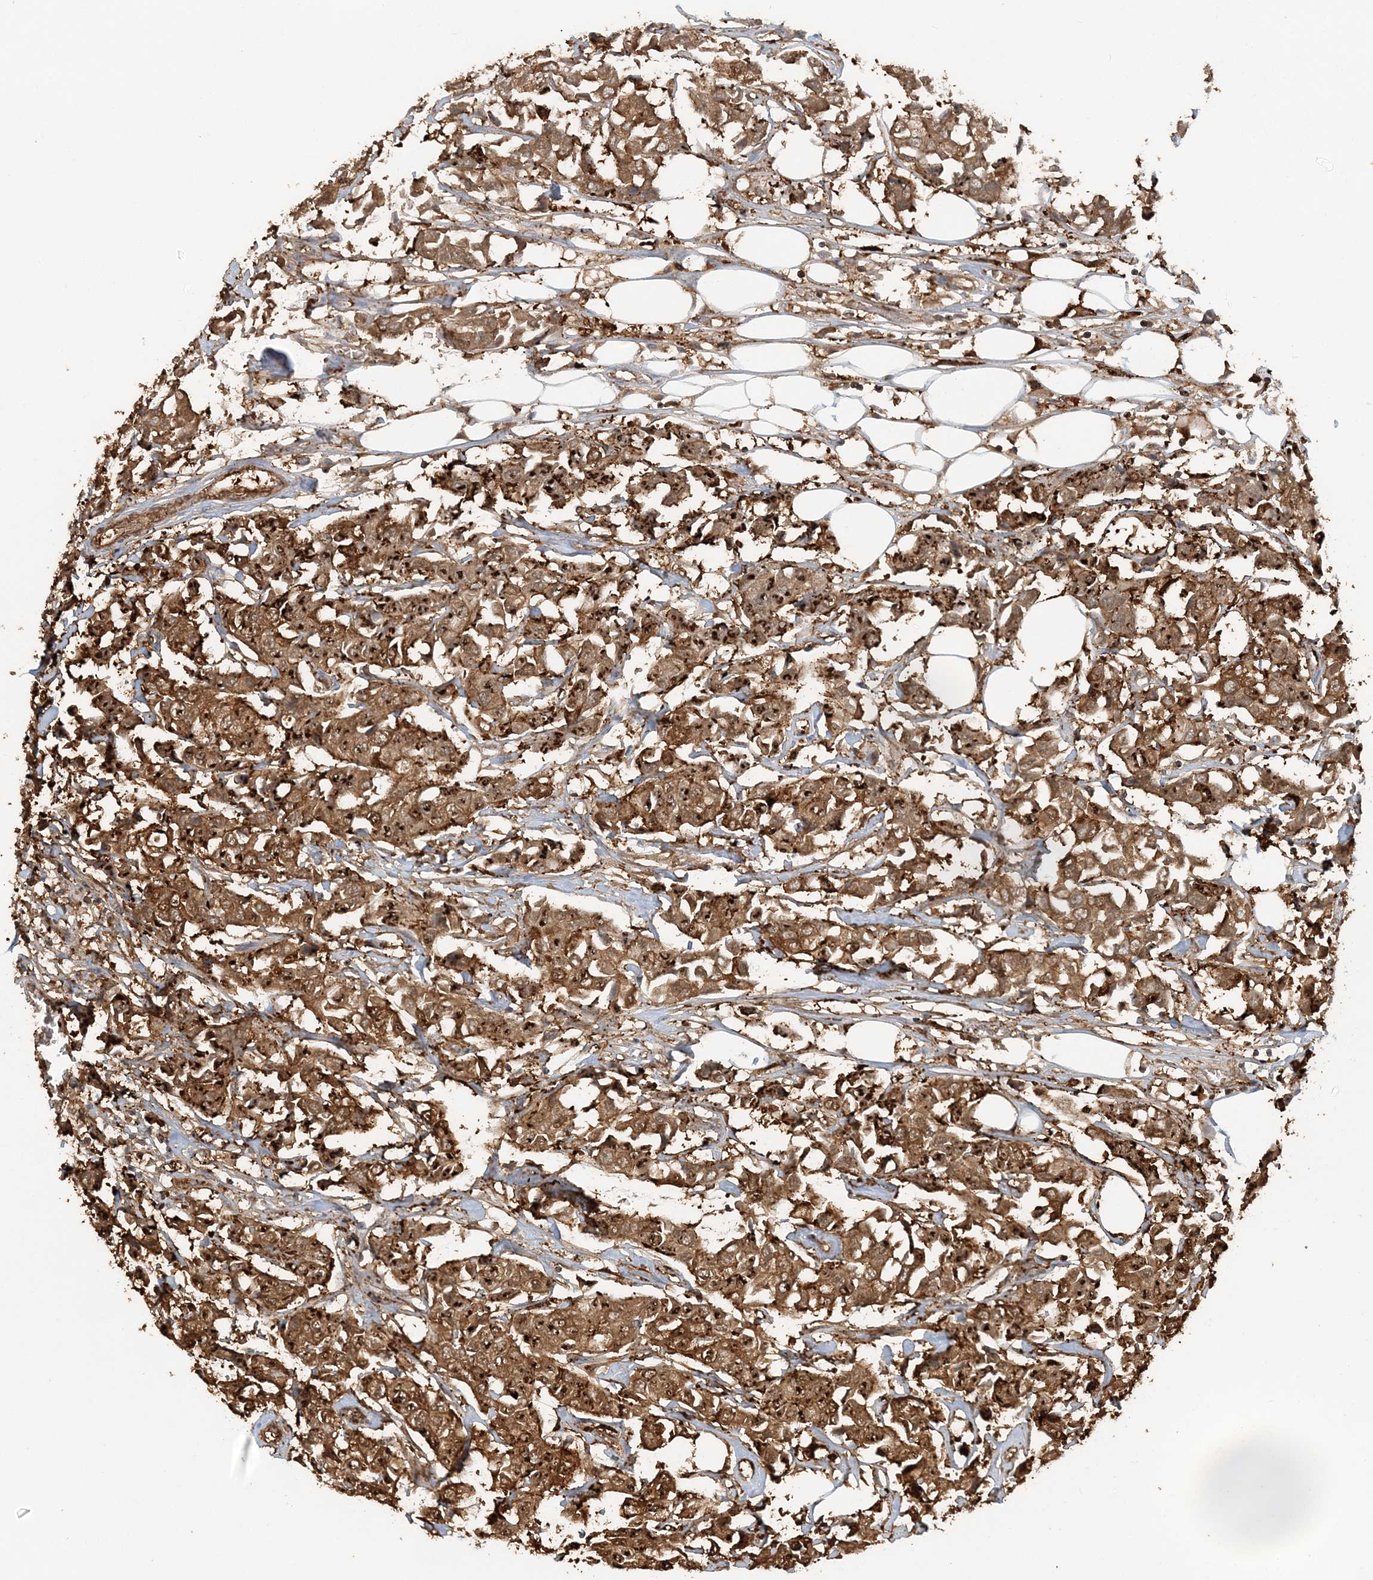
{"staining": {"intensity": "moderate", "quantity": ">75%", "location": "cytoplasmic/membranous"}, "tissue": "breast cancer", "cell_type": "Tumor cells", "image_type": "cancer", "snomed": [{"axis": "morphology", "description": "Duct carcinoma"}, {"axis": "topography", "description": "Breast"}], "caption": "A high-resolution histopathology image shows immunohistochemistry staining of breast invasive ductal carcinoma, which reveals moderate cytoplasmic/membranous positivity in approximately >75% of tumor cells.", "gene": "DSTN", "patient": {"sex": "female", "age": 80}}